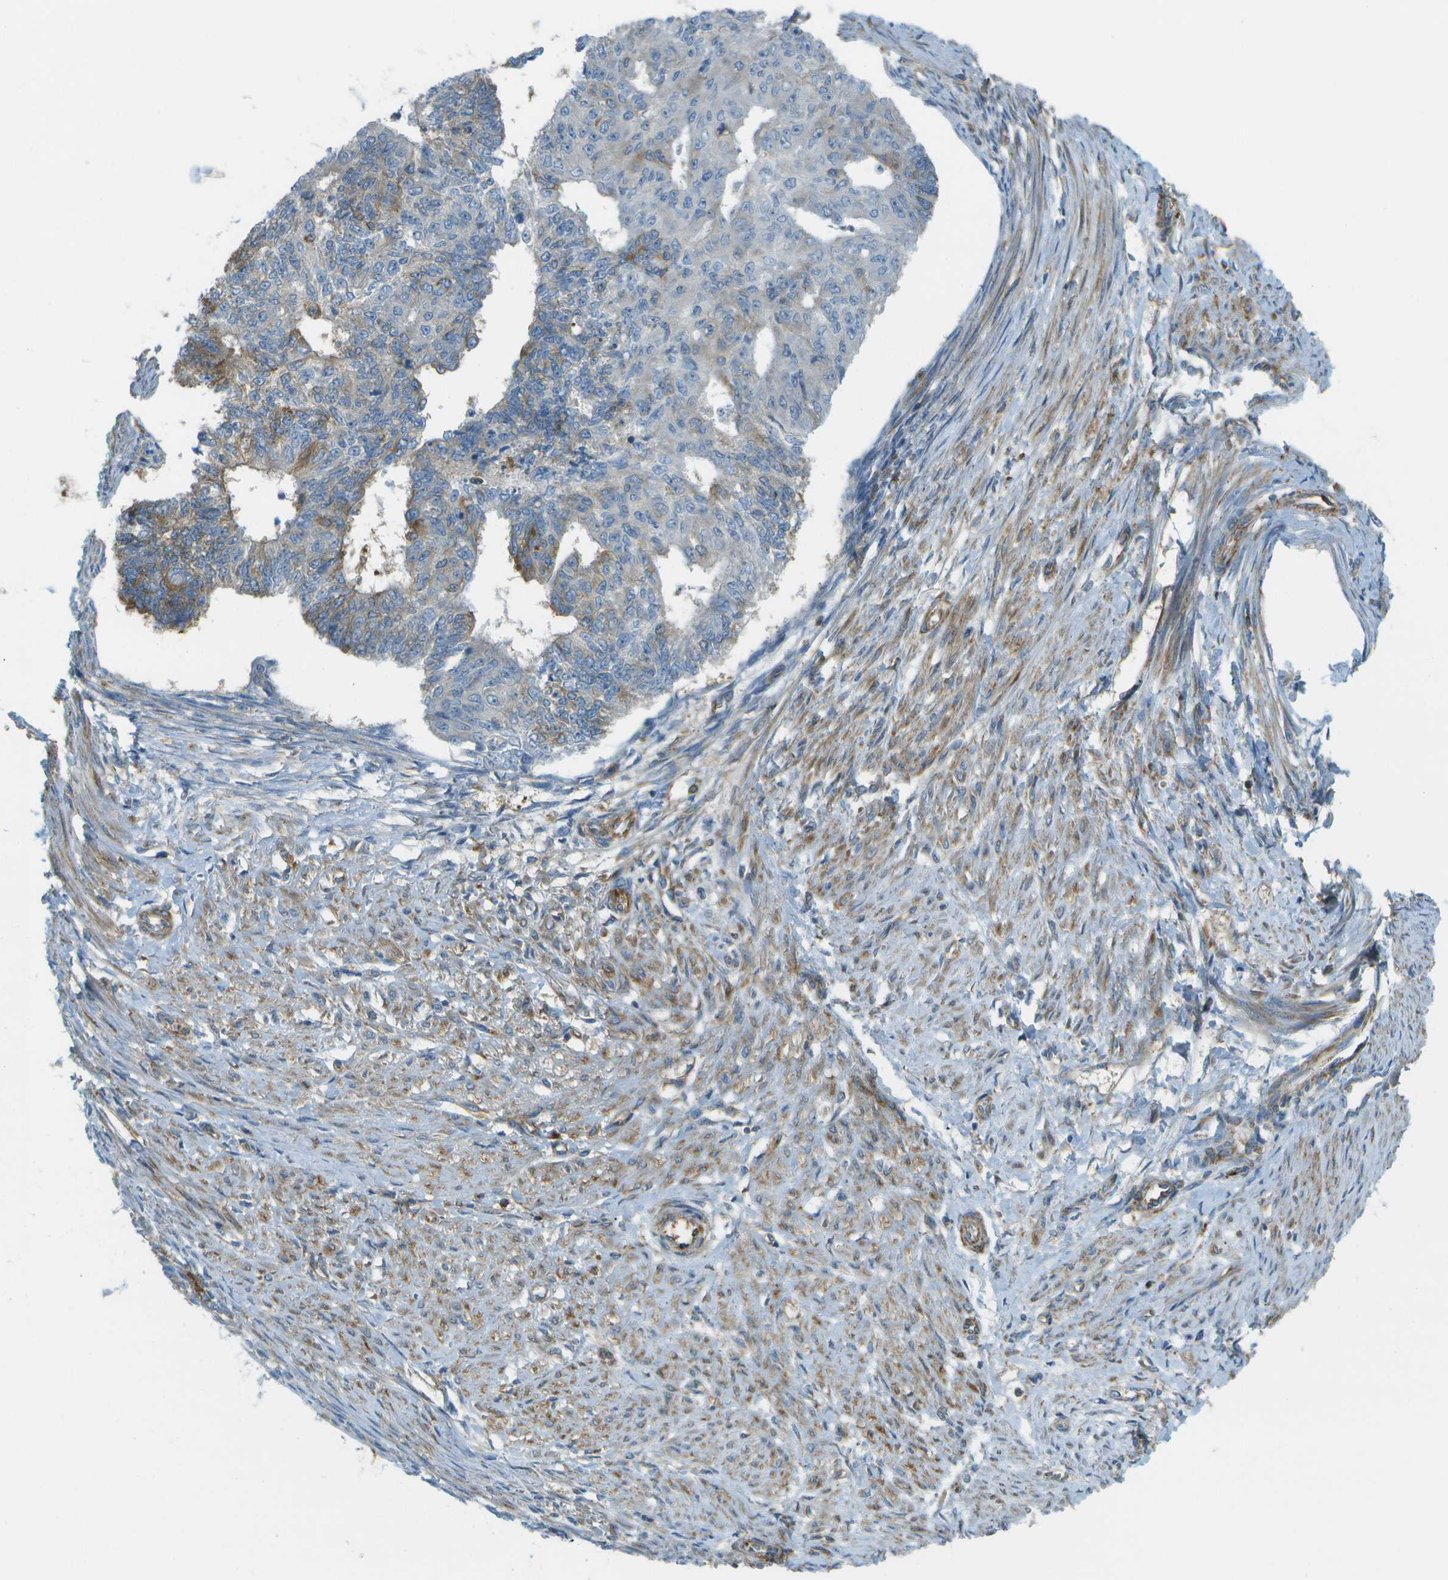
{"staining": {"intensity": "moderate", "quantity": "<25%", "location": "cytoplasmic/membranous"}, "tissue": "endometrial cancer", "cell_type": "Tumor cells", "image_type": "cancer", "snomed": [{"axis": "morphology", "description": "Adenocarcinoma, NOS"}, {"axis": "topography", "description": "Endometrium"}], "caption": "A brown stain shows moderate cytoplasmic/membranous positivity of a protein in endometrial adenocarcinoma tumor cells. (Brightfield microscopy of DAB IHC at high magnification).", "gene": "WNK2", "patient": {"sex": "female", "age": 32}}